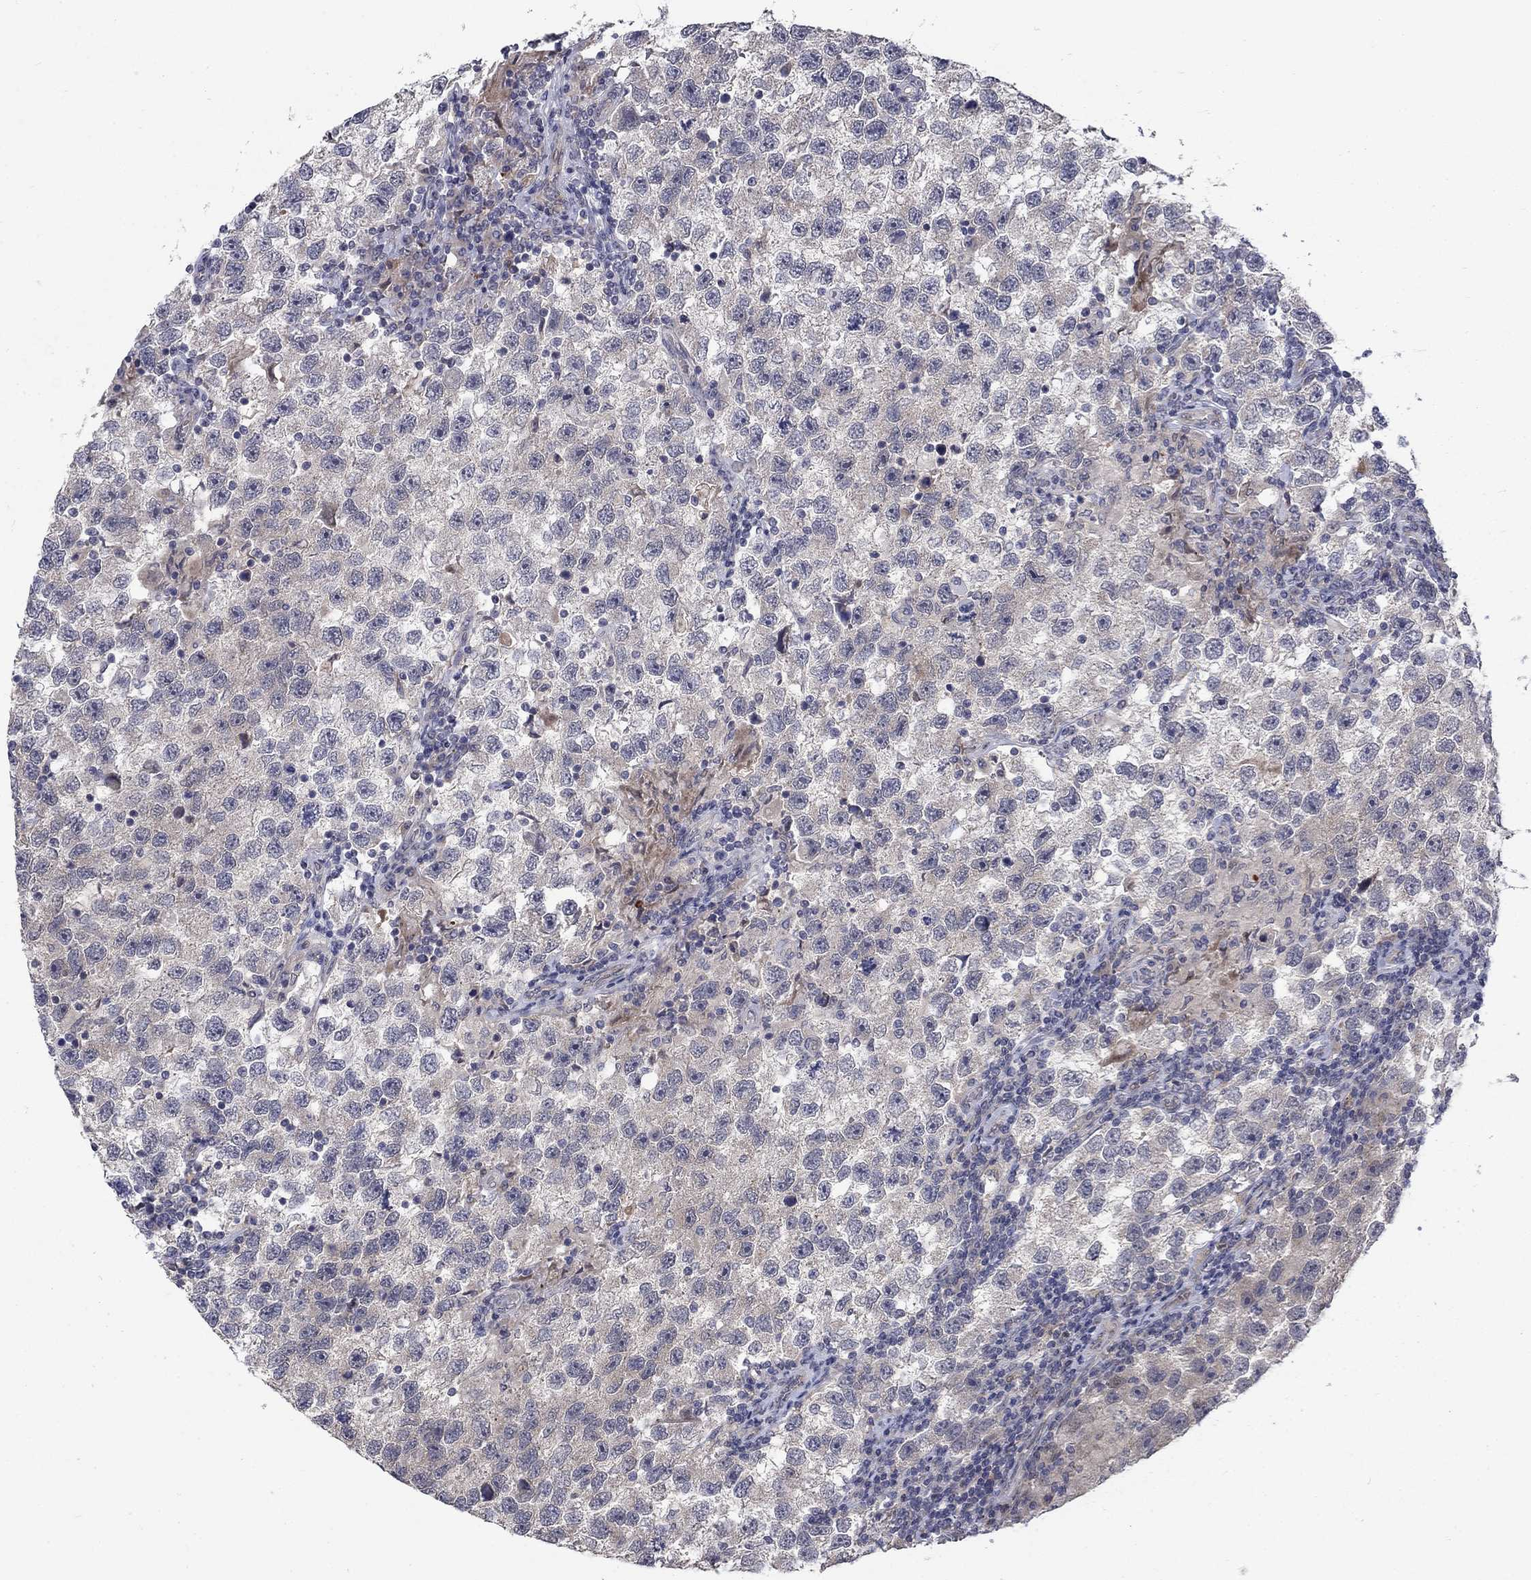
{"staining": {"intensity": "negative", "quantity": "none", "location": "none"}, "tissue": "testis cancer", "cell_type": "Tumor cells", "image_type": "cancer", "snomed": [{"axis": "morphology", "description": "Seminoma, NOS"}, {"axis": "topography", "description": "Testis"}], "caption": "Image shows no protein expression in tumor cells of seminoma (testis) tissue.", "gene": "FAM3B", "patient": {"sex": "male", "age": 26}}